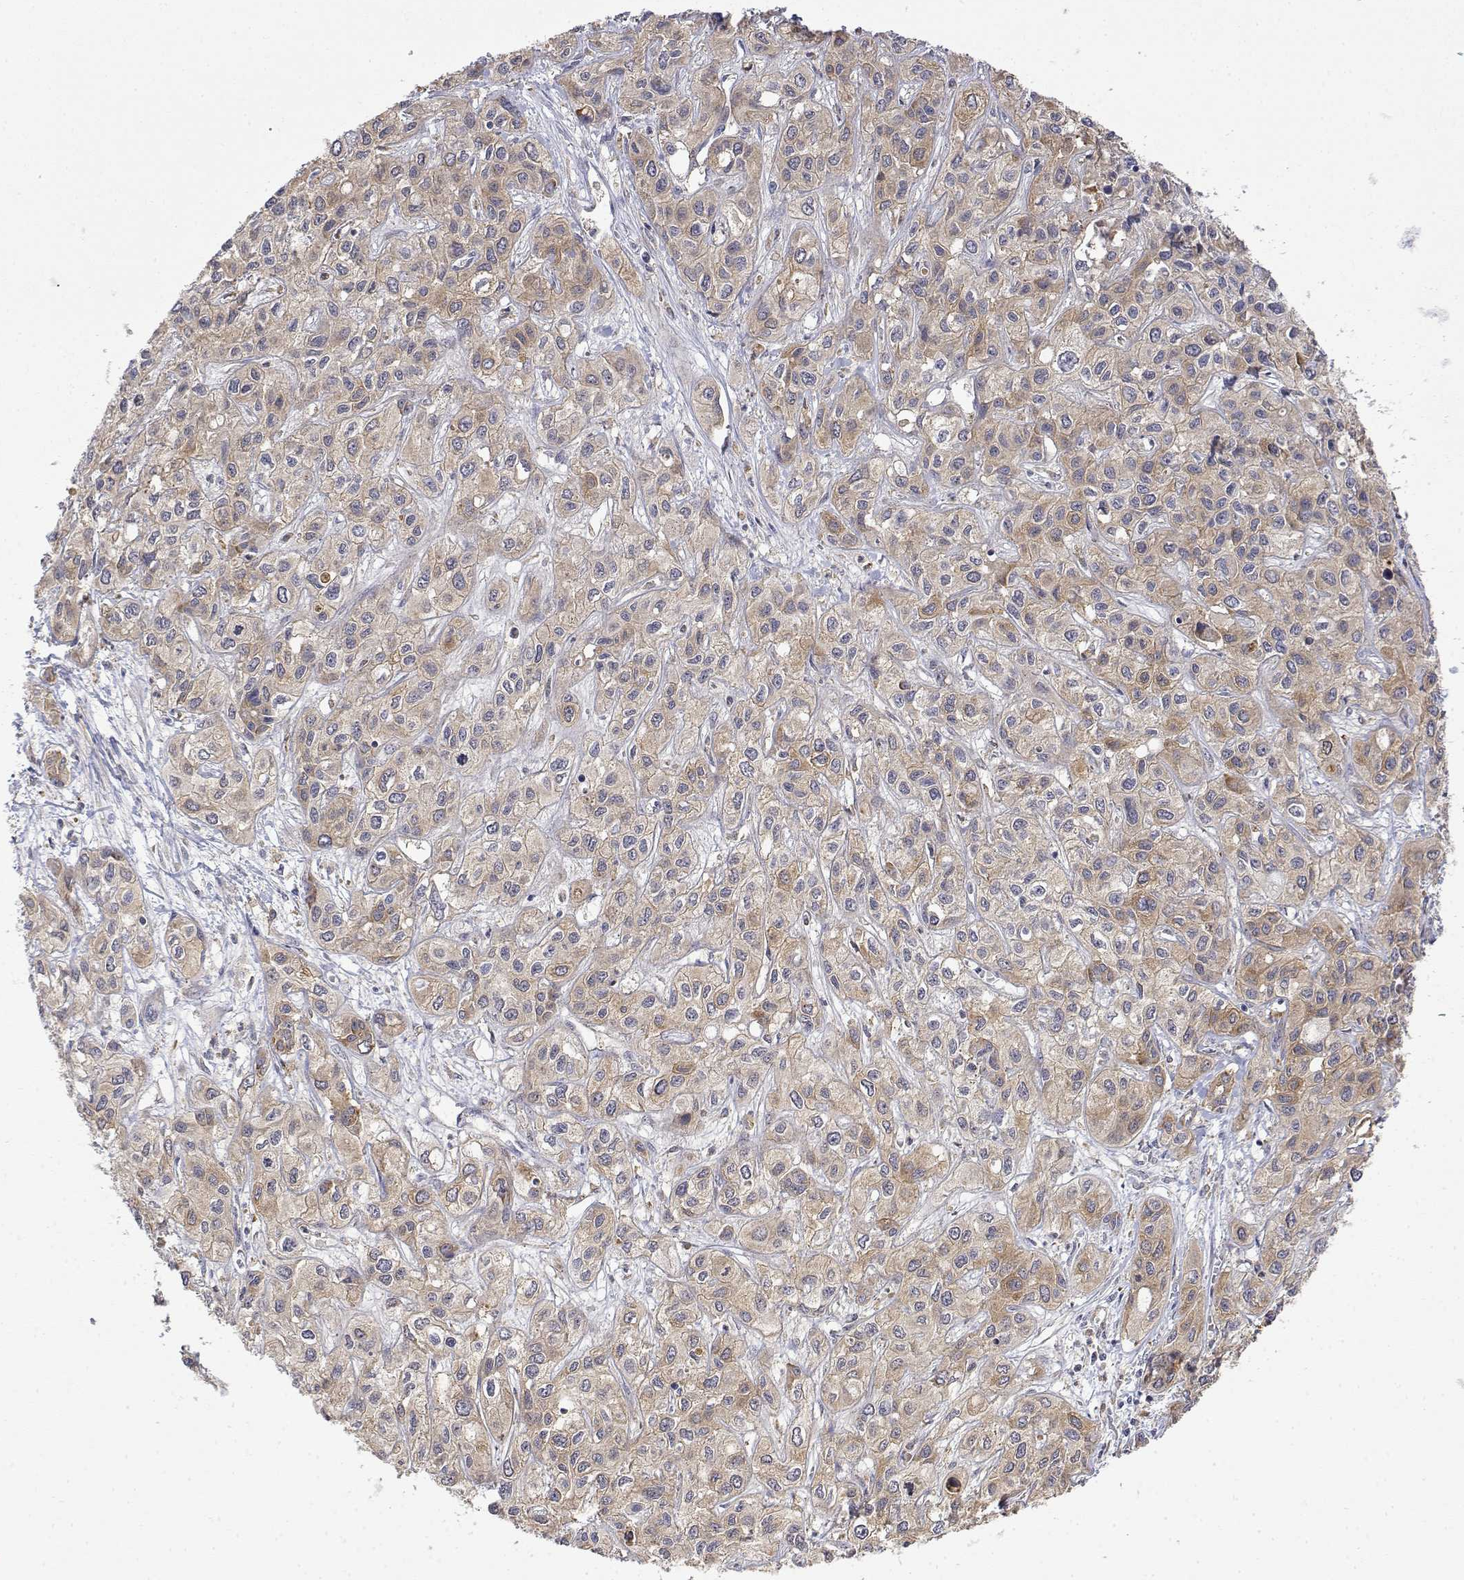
{"staining": {"intensity": "weak", "quantity": "25%-75%", "location": "cytoplasmic/membranous"}, "tissue": "liver cancer", "cell_type": "Tumor cells", "image_type": "cancer", "snomed": [{"axis": "morphology", "description": "Cholangiocarcinoma"}, {"axis": "topography", "description": "Liver"}], "caption": "Immunohistochemical staining of human liver cholangiocarcinoma reveals low levels of weak cytoplasmic/membranous staining in approximately 25%-75% of tumor cells. (IHC, brightfield microscopy, high magnification).", "gene": "PACSIN2", "patient": {"sex": "female", "age": 66}}